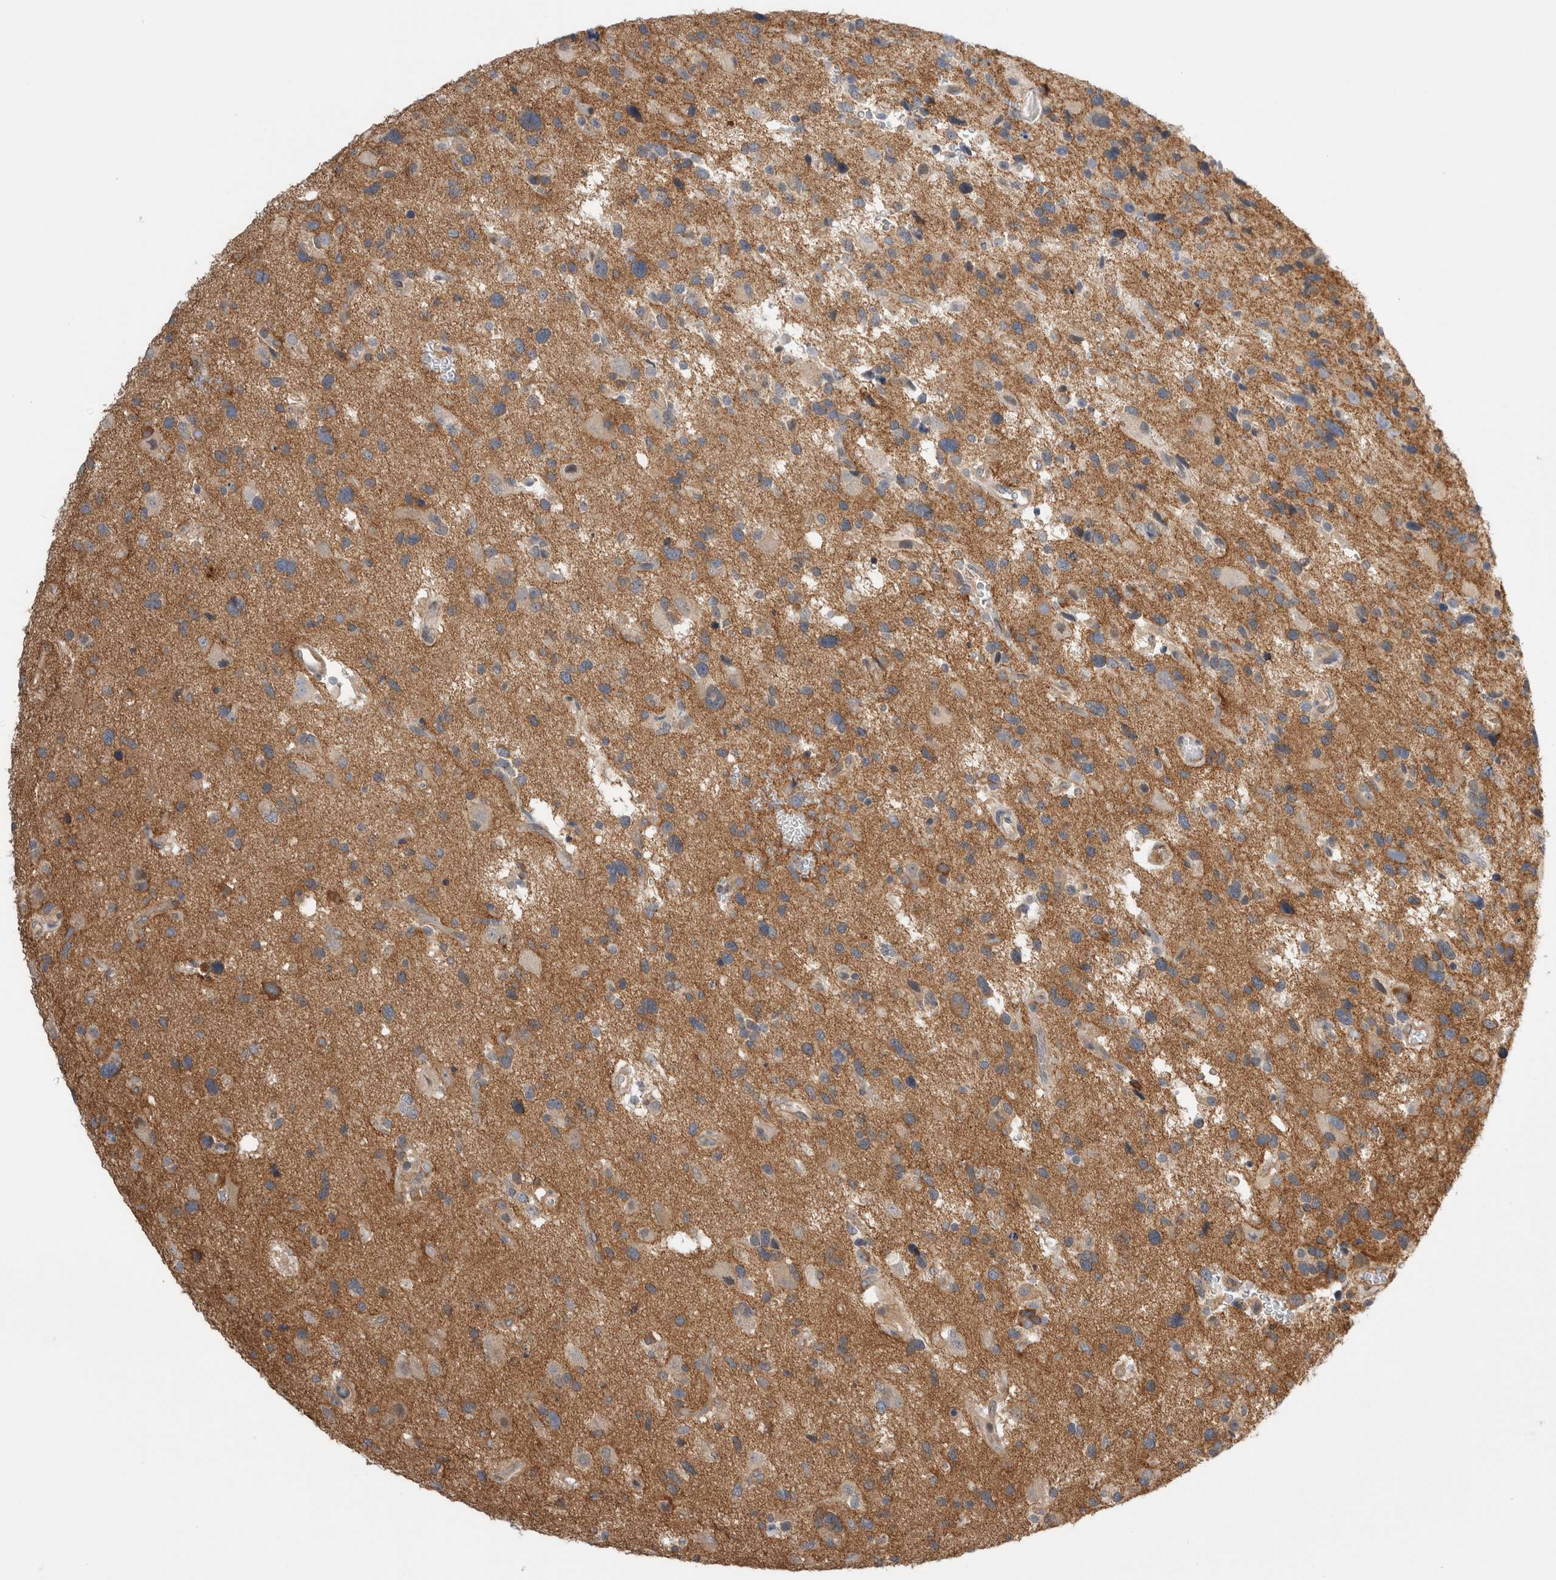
{"staining": {"intensity": "moderate", "quantity": "<25%", "location": "cytoplasmic/membranous"}, "tissue": "glioma", "cell_type": "Tumor cells", "image_type": "cancer", "snomed": [{"axis": "morphology", "description": "Glioma, malignant, High grade"}, {"axis": "topography", "description": "Brain"}], "caption": "Malignant high-grade glioma stained for a protein (brown) reveals moderate cytoplasmic/membranous positive staining in about <25% of tumor cells.", "gene": "TAFA5", "patient": {"sex": "male", "age": 33}}